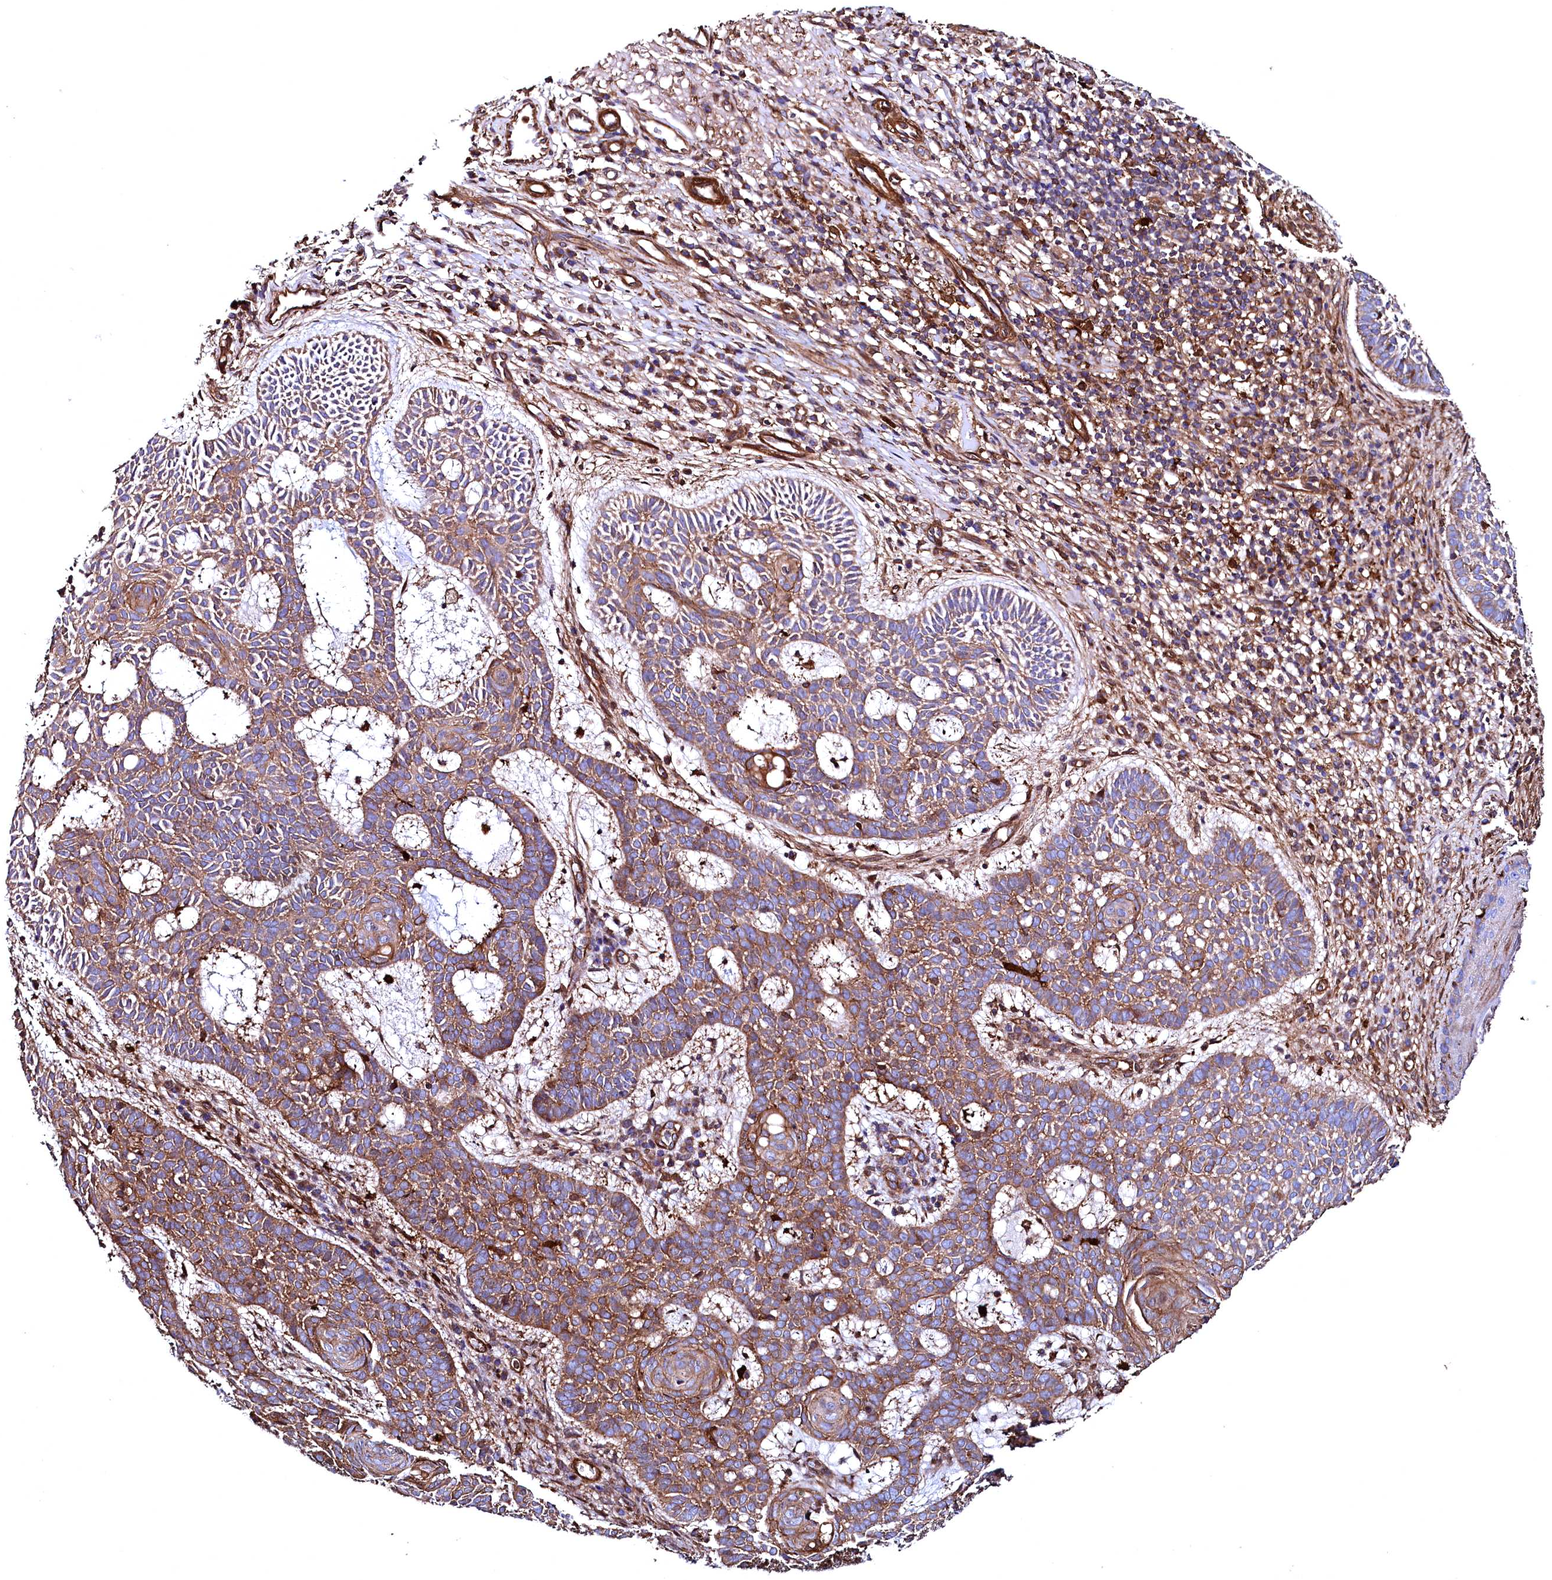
{"staining": {"intensity": "moderate", "quantity": ">75%", "location": "cytoplasmic/membranous"}, "tissue": "skin cancer", "cell_type": "Tumor cells", "image_type": "cancer", "snomed": [{"axis": "morphology", "description": "Basal cell carcinoma"}, {"axis": "topography", "description": "Skin"}], "caption": "This is a histology image of IHC staining of skin cancer, which shows moderate positivity in the cytoplasmic/membranous of tumor cells.", "gene": "STAMBPL1", "patient": {"sex": "male", "age": 85}}